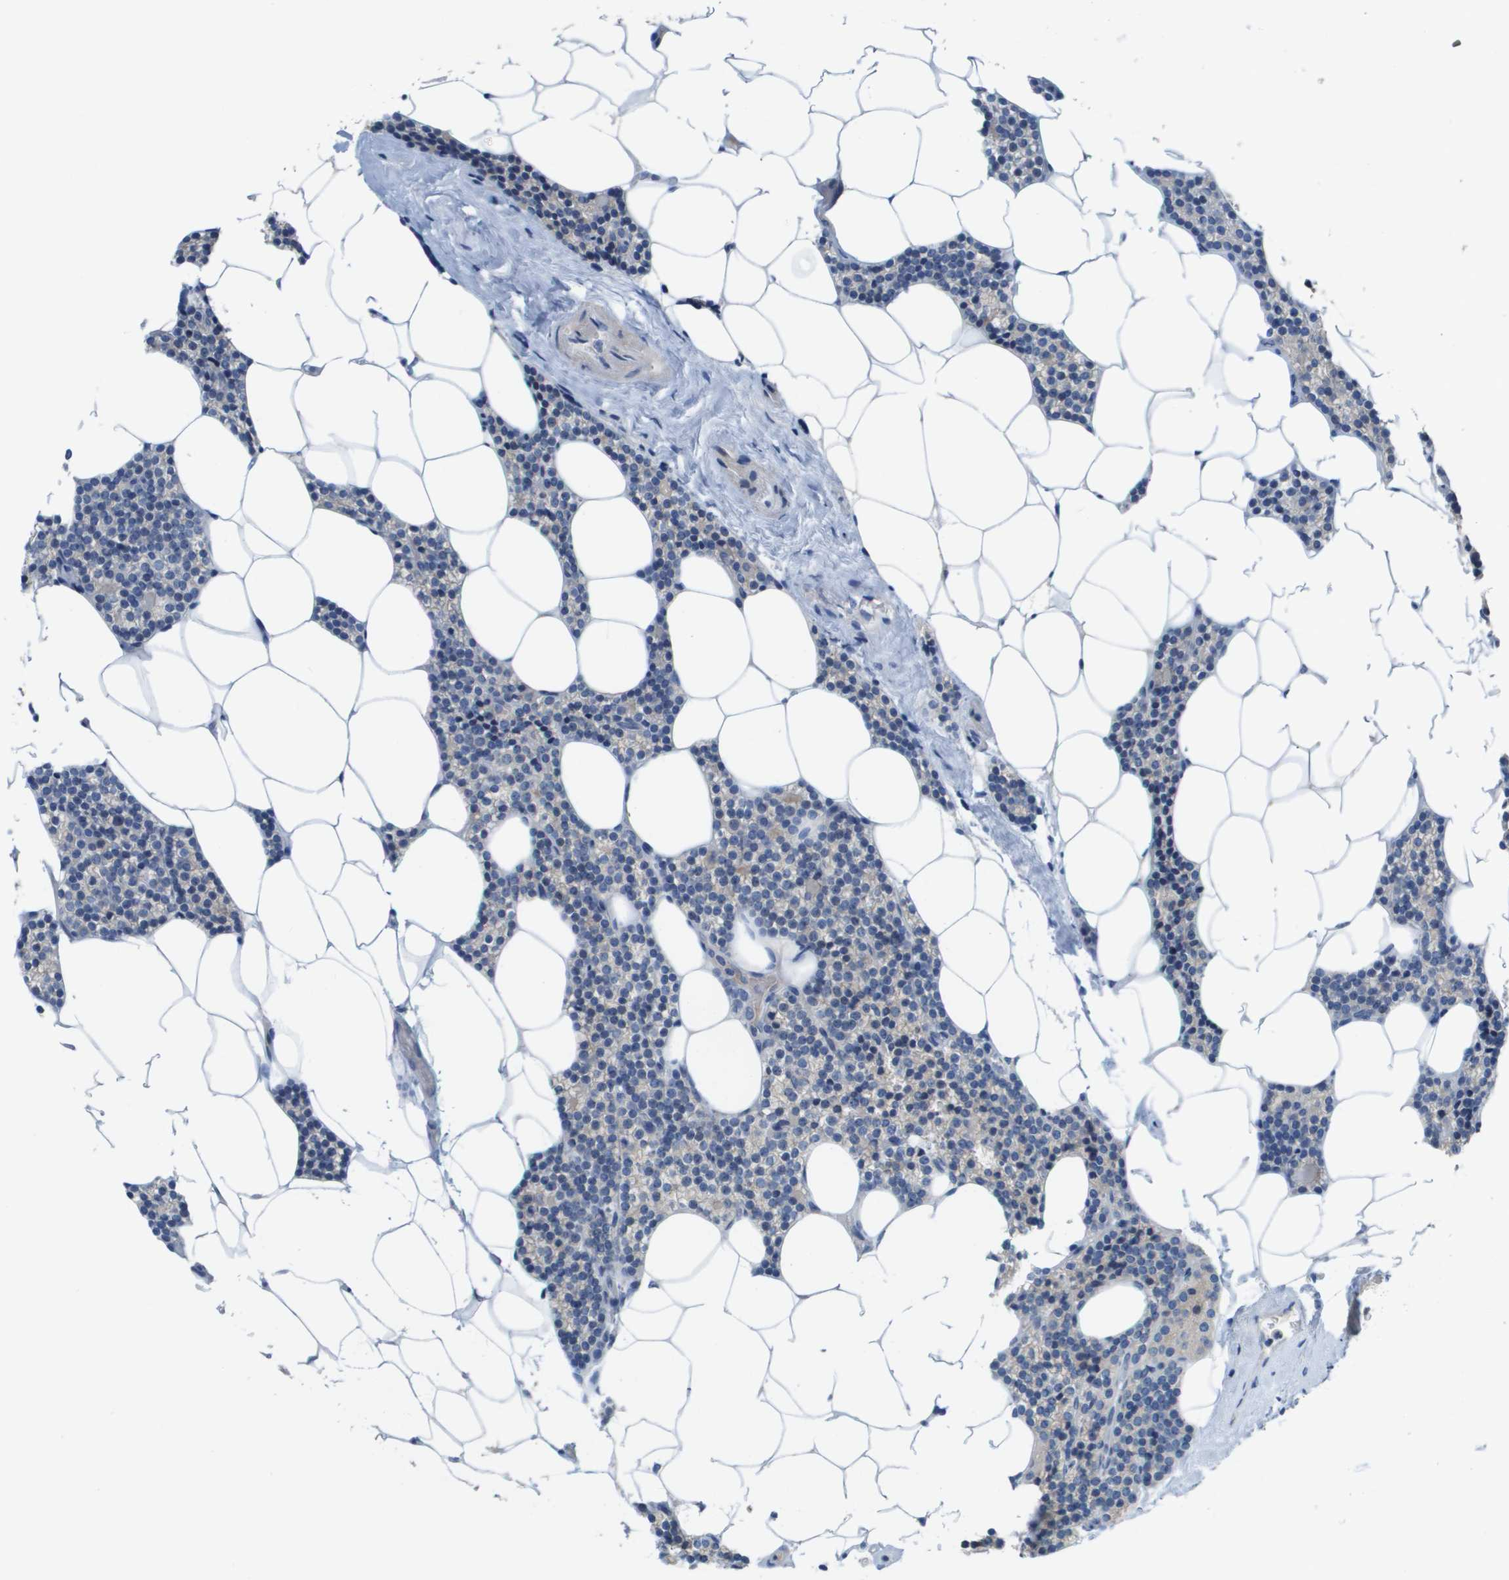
{"staining": {"intensity": "negative", "quantity": "none", "location": "none"}, "tissue": "parathyroid gland", "cell_type": "Glandular cells", "image_type": "normal", "snomed": [{"axis": "morphology", "description": "Normal tissue, NOS"}, {"axis": "morphology", "description": "Adenoma, NOS"}, {"axis": "topography", "description": "Parathyroid gland"}], "caption": "High magnification brightfield microscopy of normal parathyroid gland stained with DAB (brown) and counterstained with hematoxylin (blue): glandular cells show no significant staining. (Brightfield microscopy of DAB immunohistochemistry at high magnification).", "gene": "NCS1", "patient": {"sex": "female", "age": 70}}